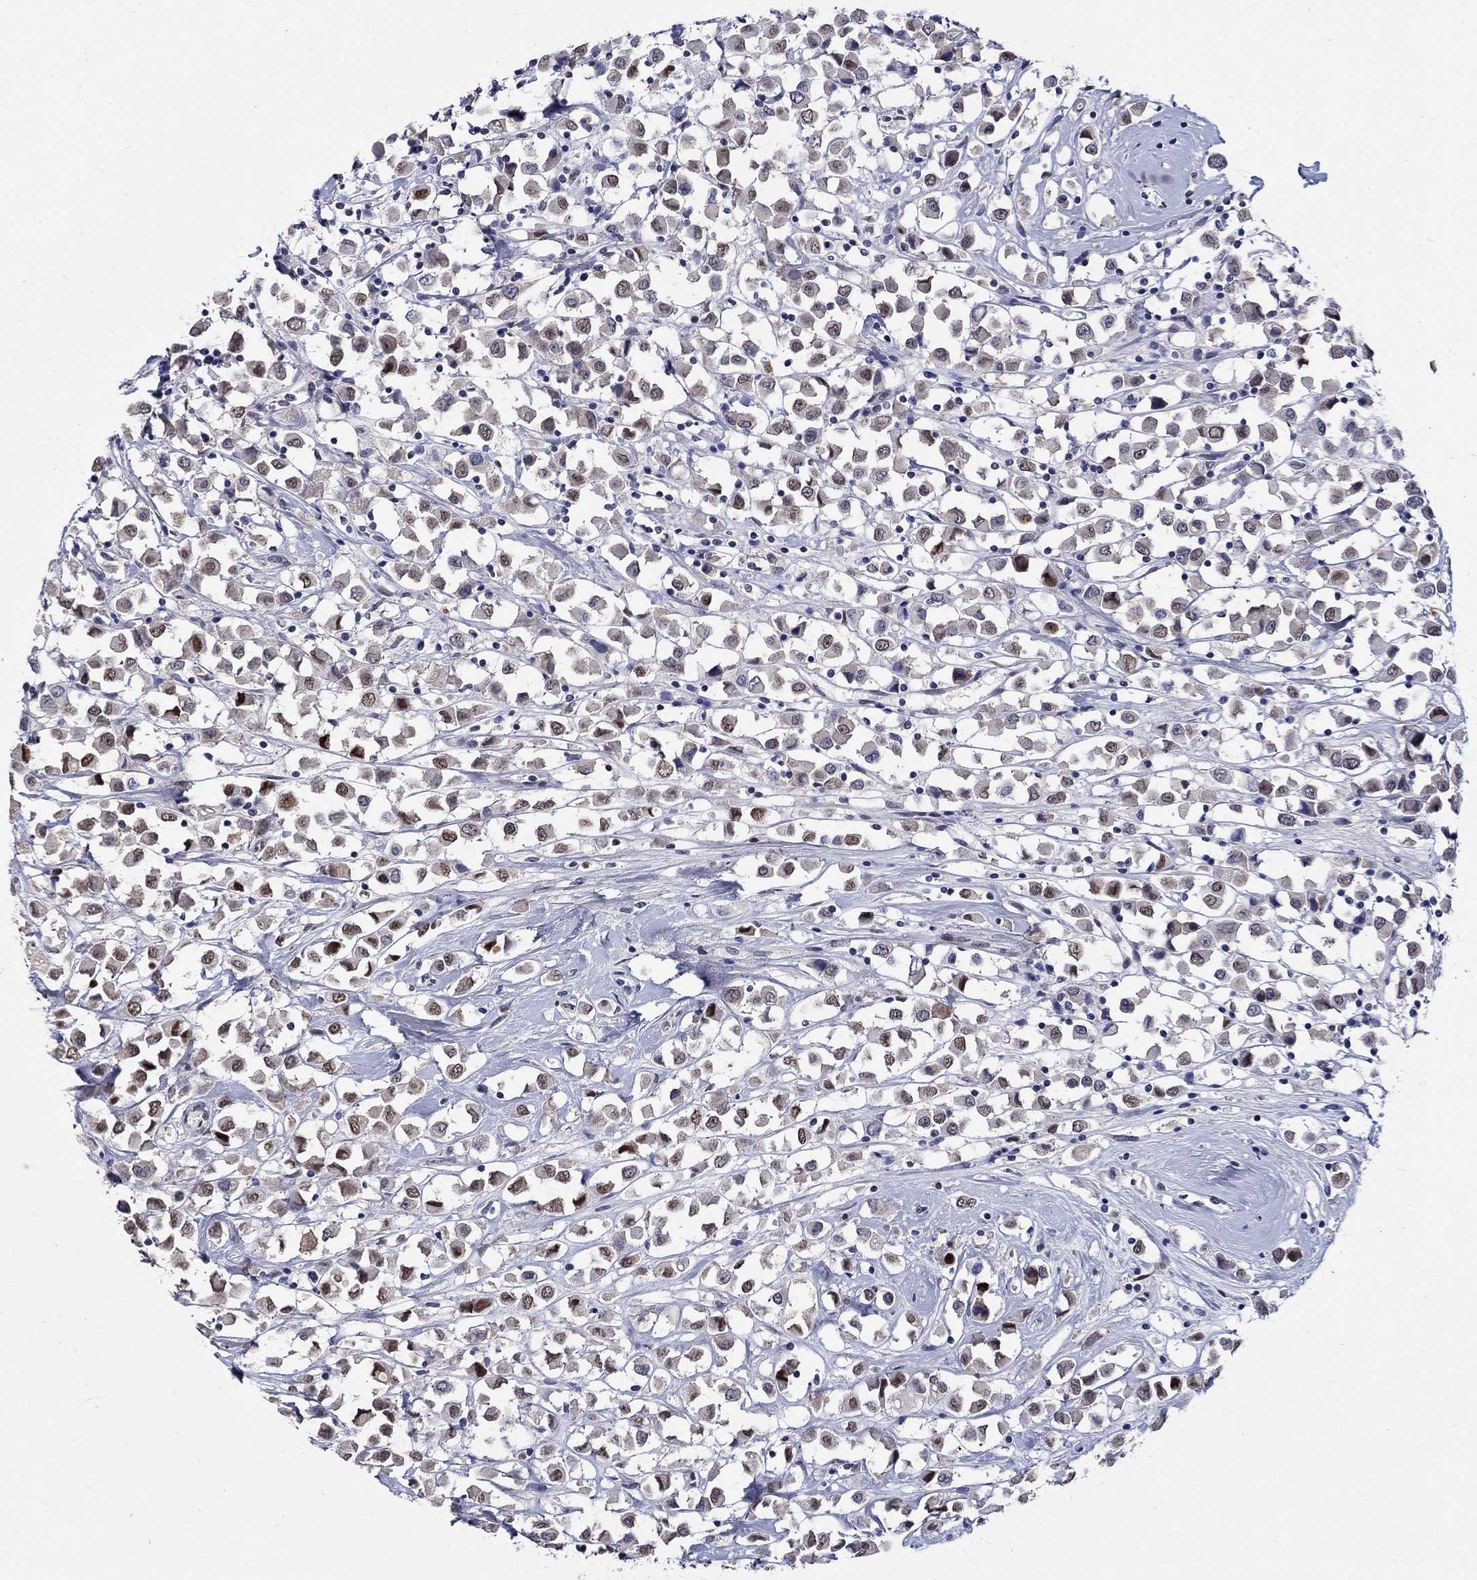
{"staining": {"intensity": "strong", "quantity": "25%-75%", "location": "nuclear"}, "tissue": "breast cancer", "cell_type": "Tumor cells", "image_type": "cancer", "snomed": [{"axis": "morphology", "description": "Duct carcinoma"}, {"axis": "topography", "description": "Breast"}], "caption": "Protein staining by immunohistochemistry exhibits strong nuclear positivity in approximately 25%-75% of tumor cells in infiltrating ductal carcinoma (breast). (brown staining indicates protein expression, while blue staining denotes nuclei).", "gene": "GATA2", "patient": {"sex": "female", "age": 61}}